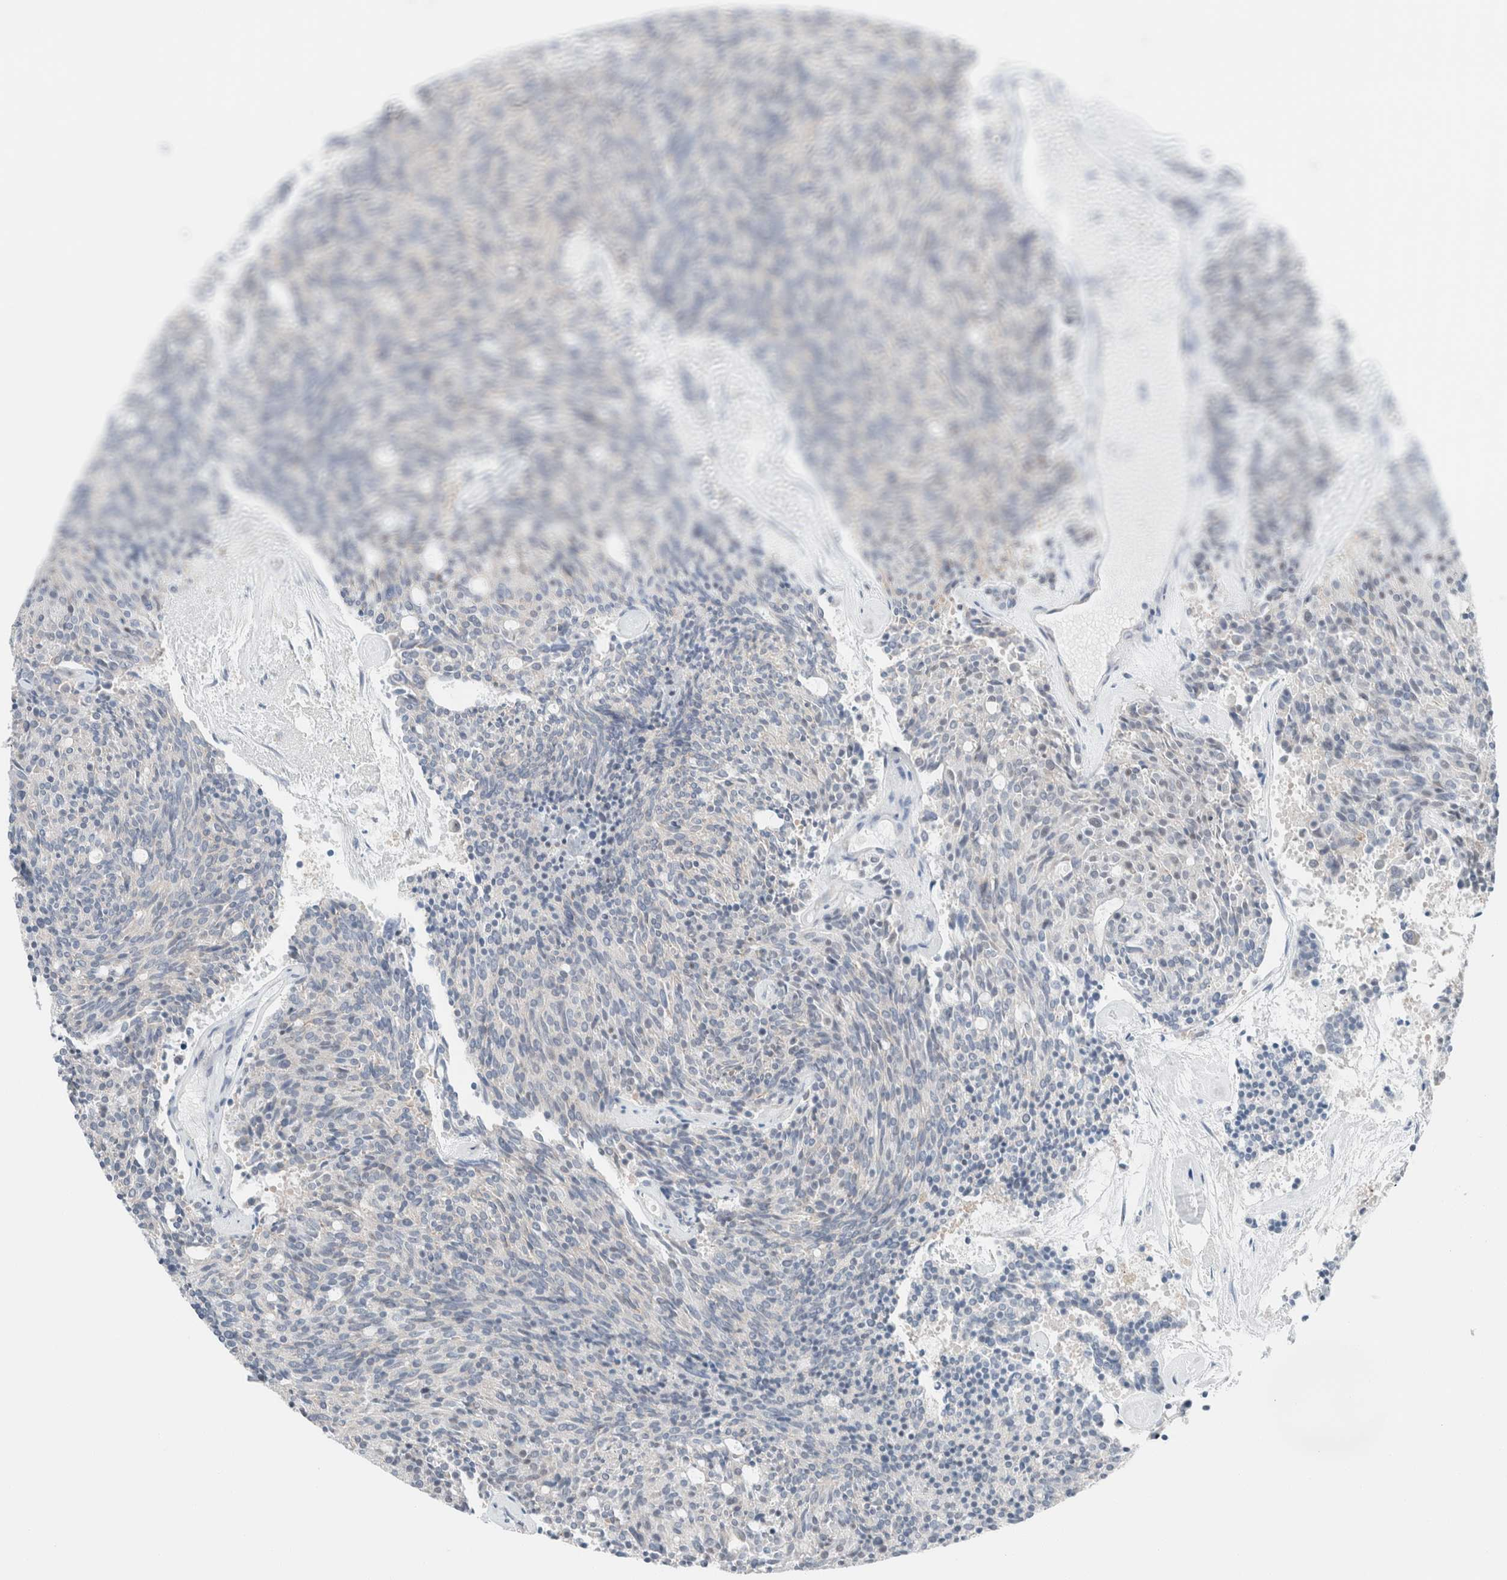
{"staining": {"intensity": "negative", "quantity": "none", "location": "none"}, "tissue": "carcinoid", "cell_type": "Tumor cells", "image_type": "cancer", "snomed": [{"axis": "morphology", "description": "Carcinoid, malignant, NOS"}, {"axis": "topography", "description": "Pancreas"}], "caption": "DAB (3,3'-diaminobenzidine) immunohistochemical staining of human malignant carcinoid displays no significant staining in tumor cells.", "gene": "CASC3", "patient": {"sex": "female", "age": 54}}